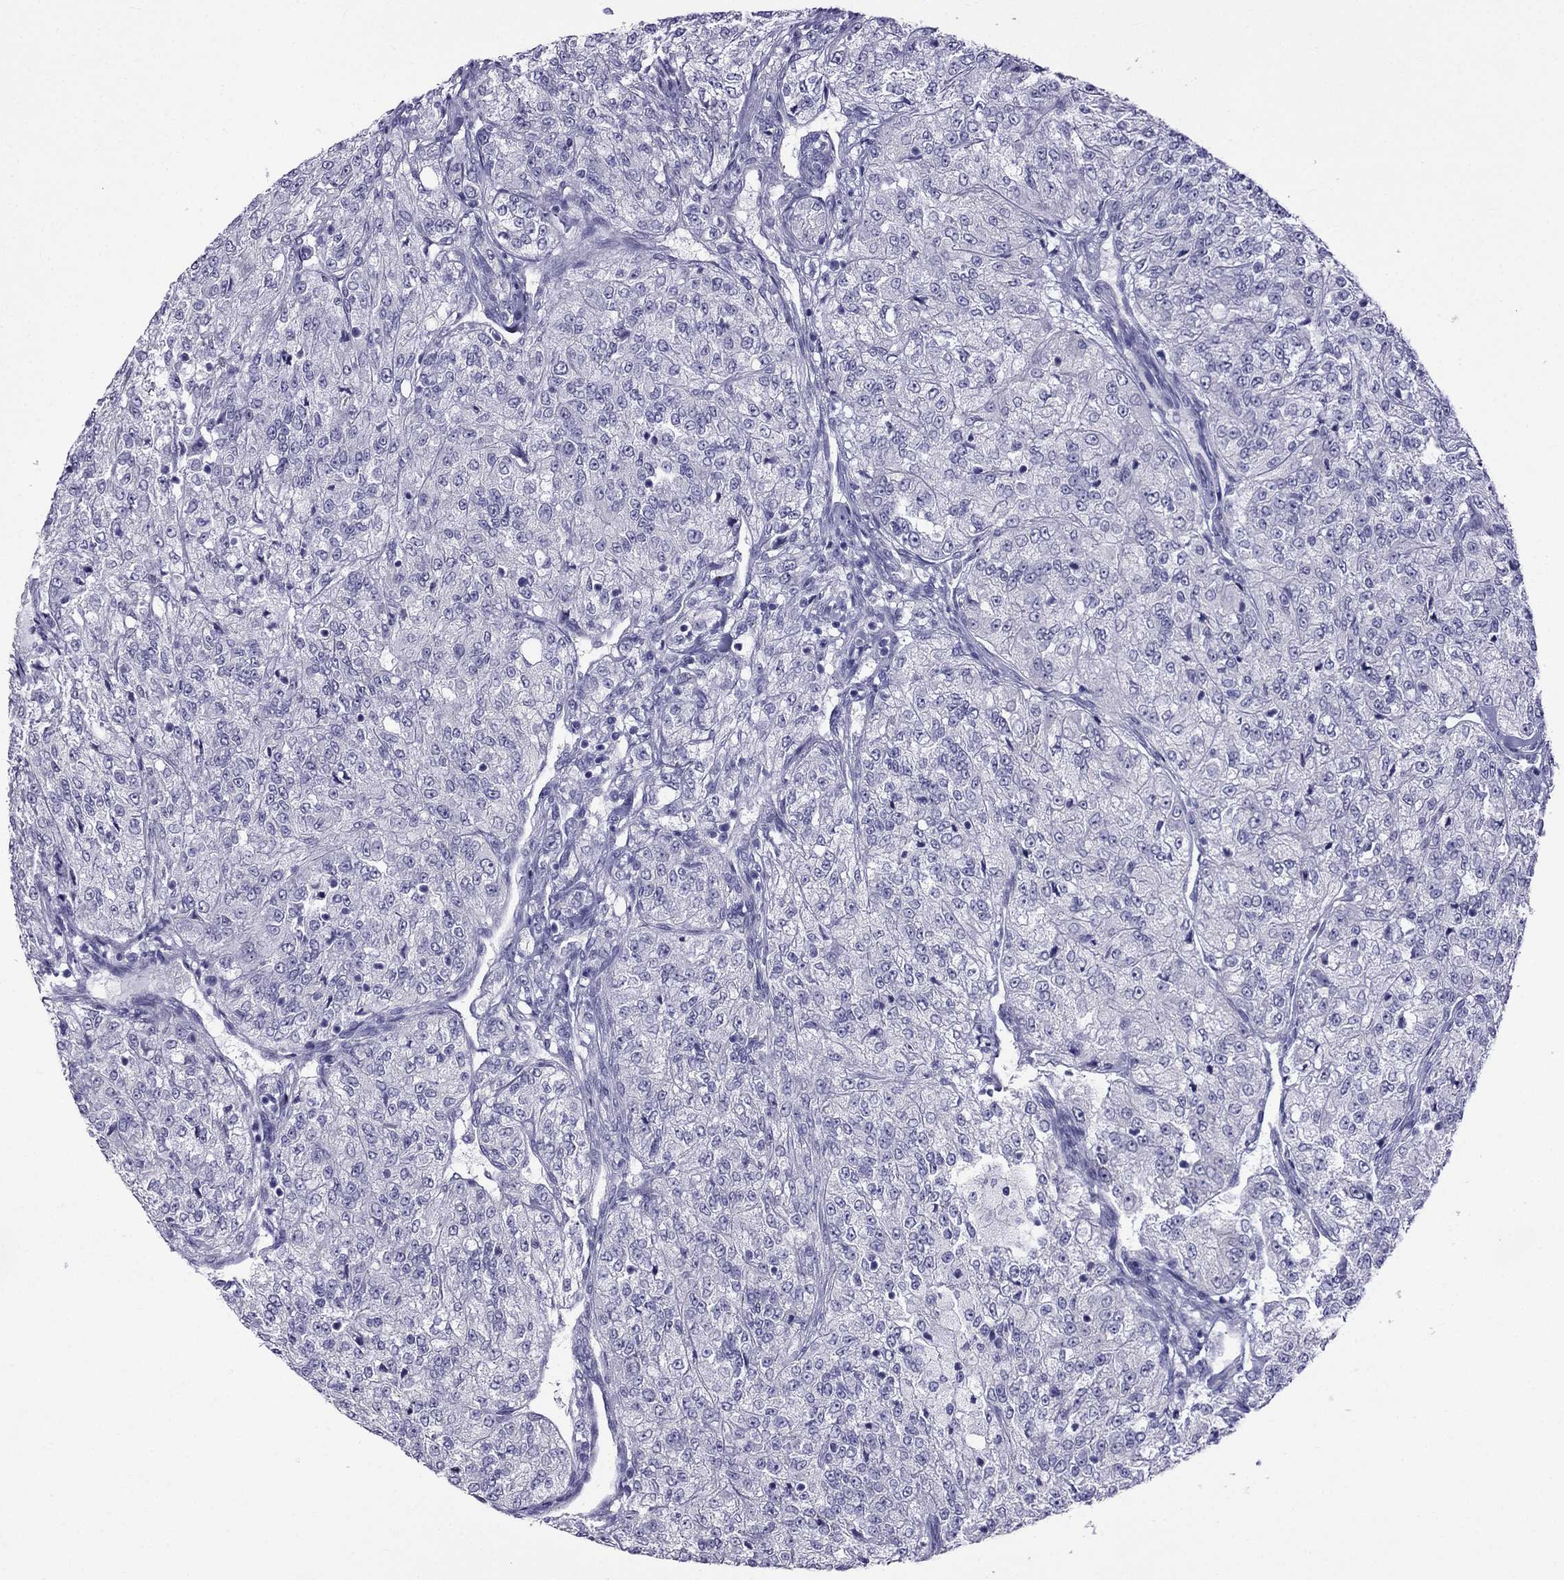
{"staining": {"intensity": "negative", "quantity": "none", "location": "none"}, "tissue": "renal cancer", "cell_type": "Tumor cells", "image_type": "cancer", "snomed": [{"axis": "morphology", "description": "Adenocarcinoma, NOS"}, {"axis": "topography", "description": "Kidney"}], "caption": "DAB immunohistochemical staining of human adenocarcinoma (renal) displays no significant positivity in tumor cells.", "gene": "MGP", "patient": {"sex": "female", "age": 63}}